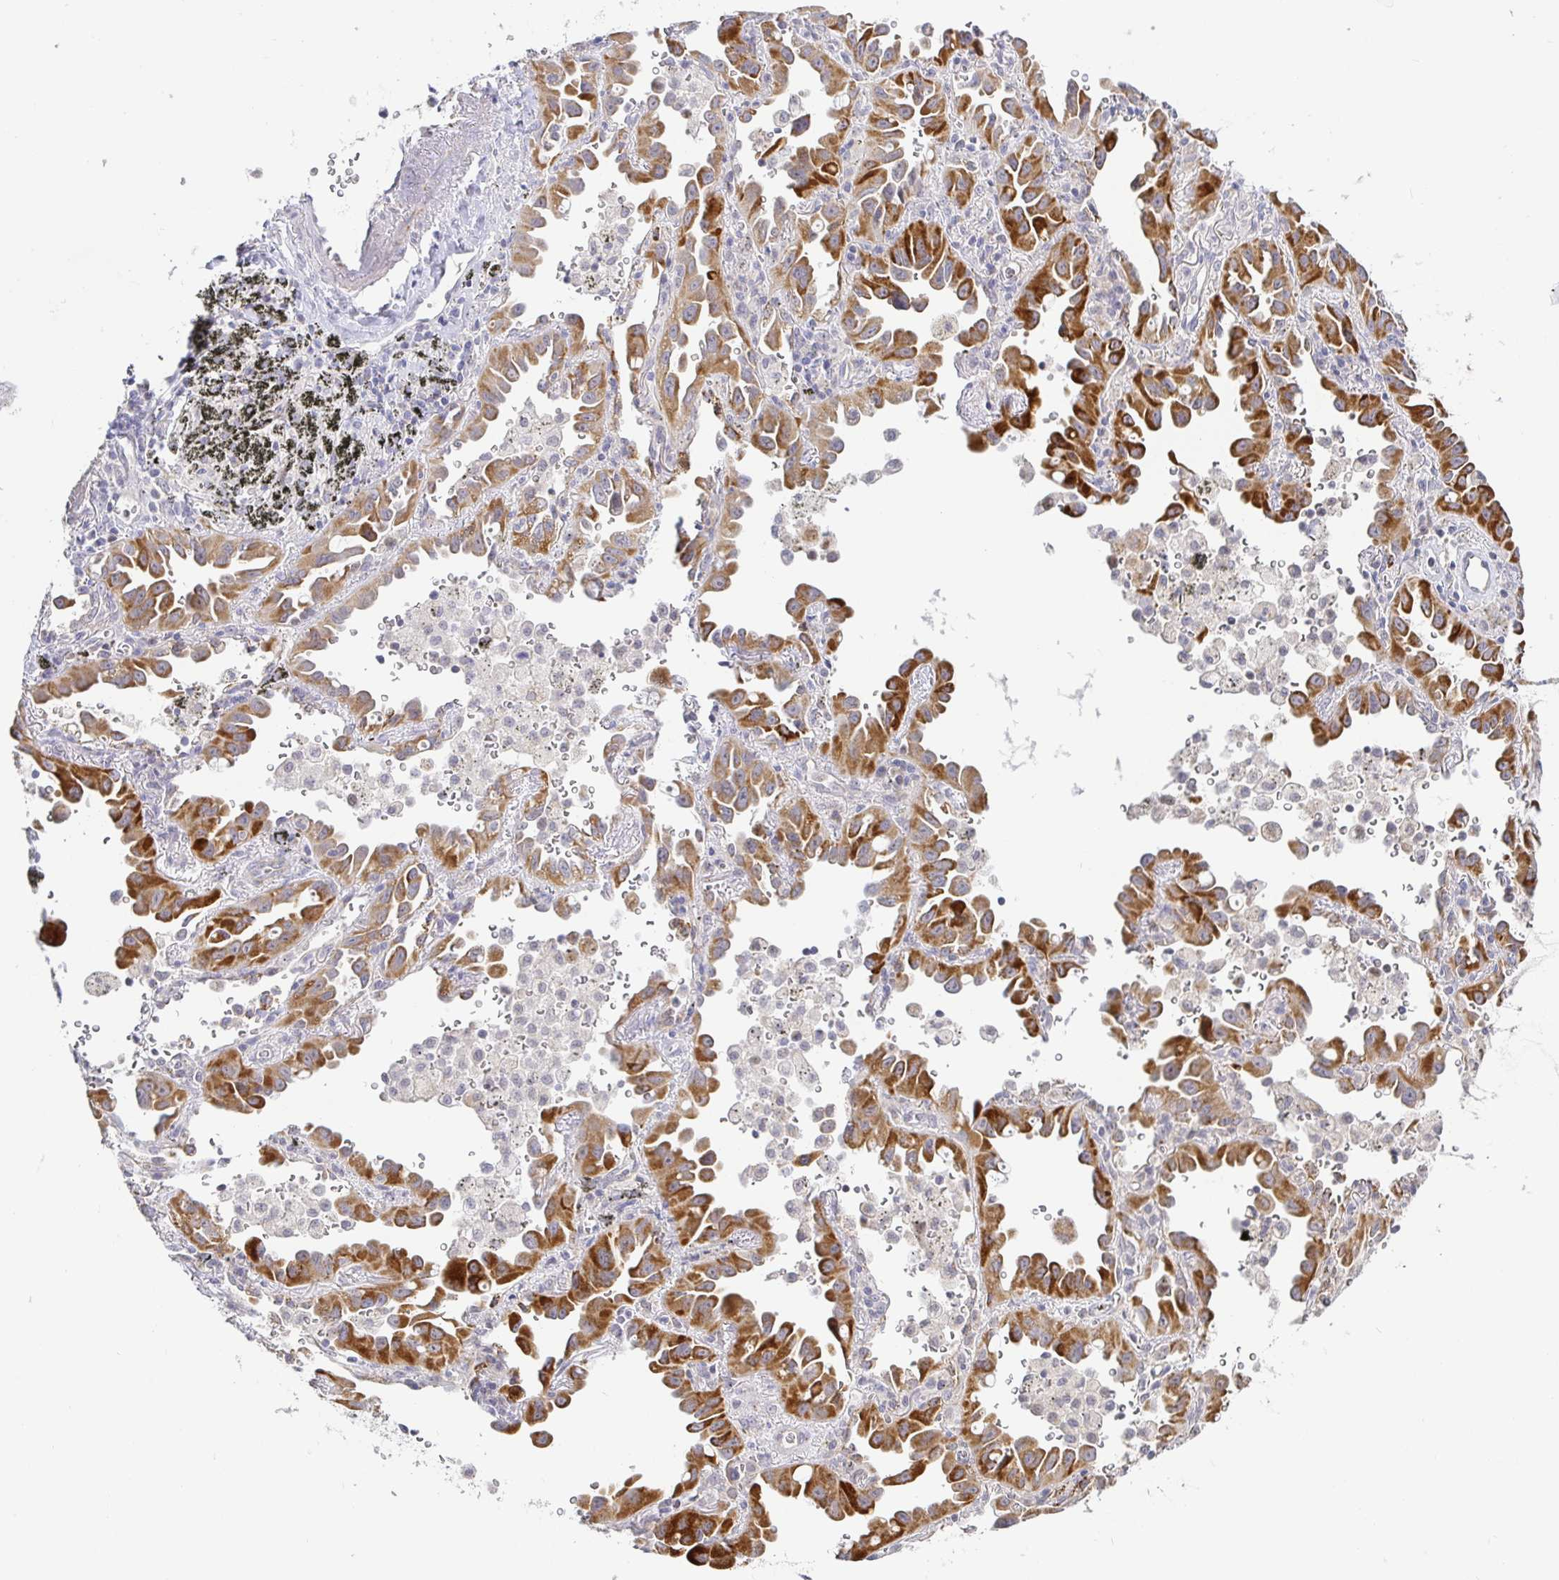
{"staining": {"intensity": "strong", "quantity": "25%-75%", "location": "cytoplasmic/membranous"}, "tissue": "lung cancer", "cell_type": "Tumor cells", "image_type": "cancer", "snomed": [{"axis": "morphology", "description": "Adenocarcinoma, NOS"}, {"axis": "topography", "description": "Lung"}], "caption": "Protein staining of lung adenocarcinoma tissue exhibits strong cytoplasmic/membranous positivity in approximately 25%-75% of tumor cells. The protein of interest is stained brown, and the nuclei are stained in blue (DAB (3,3'-diaminobenzidine) IHC with brightfield microscopy, high magnification).", "gene": "CIT", "patient": {"sex": "male", "age": 68}}